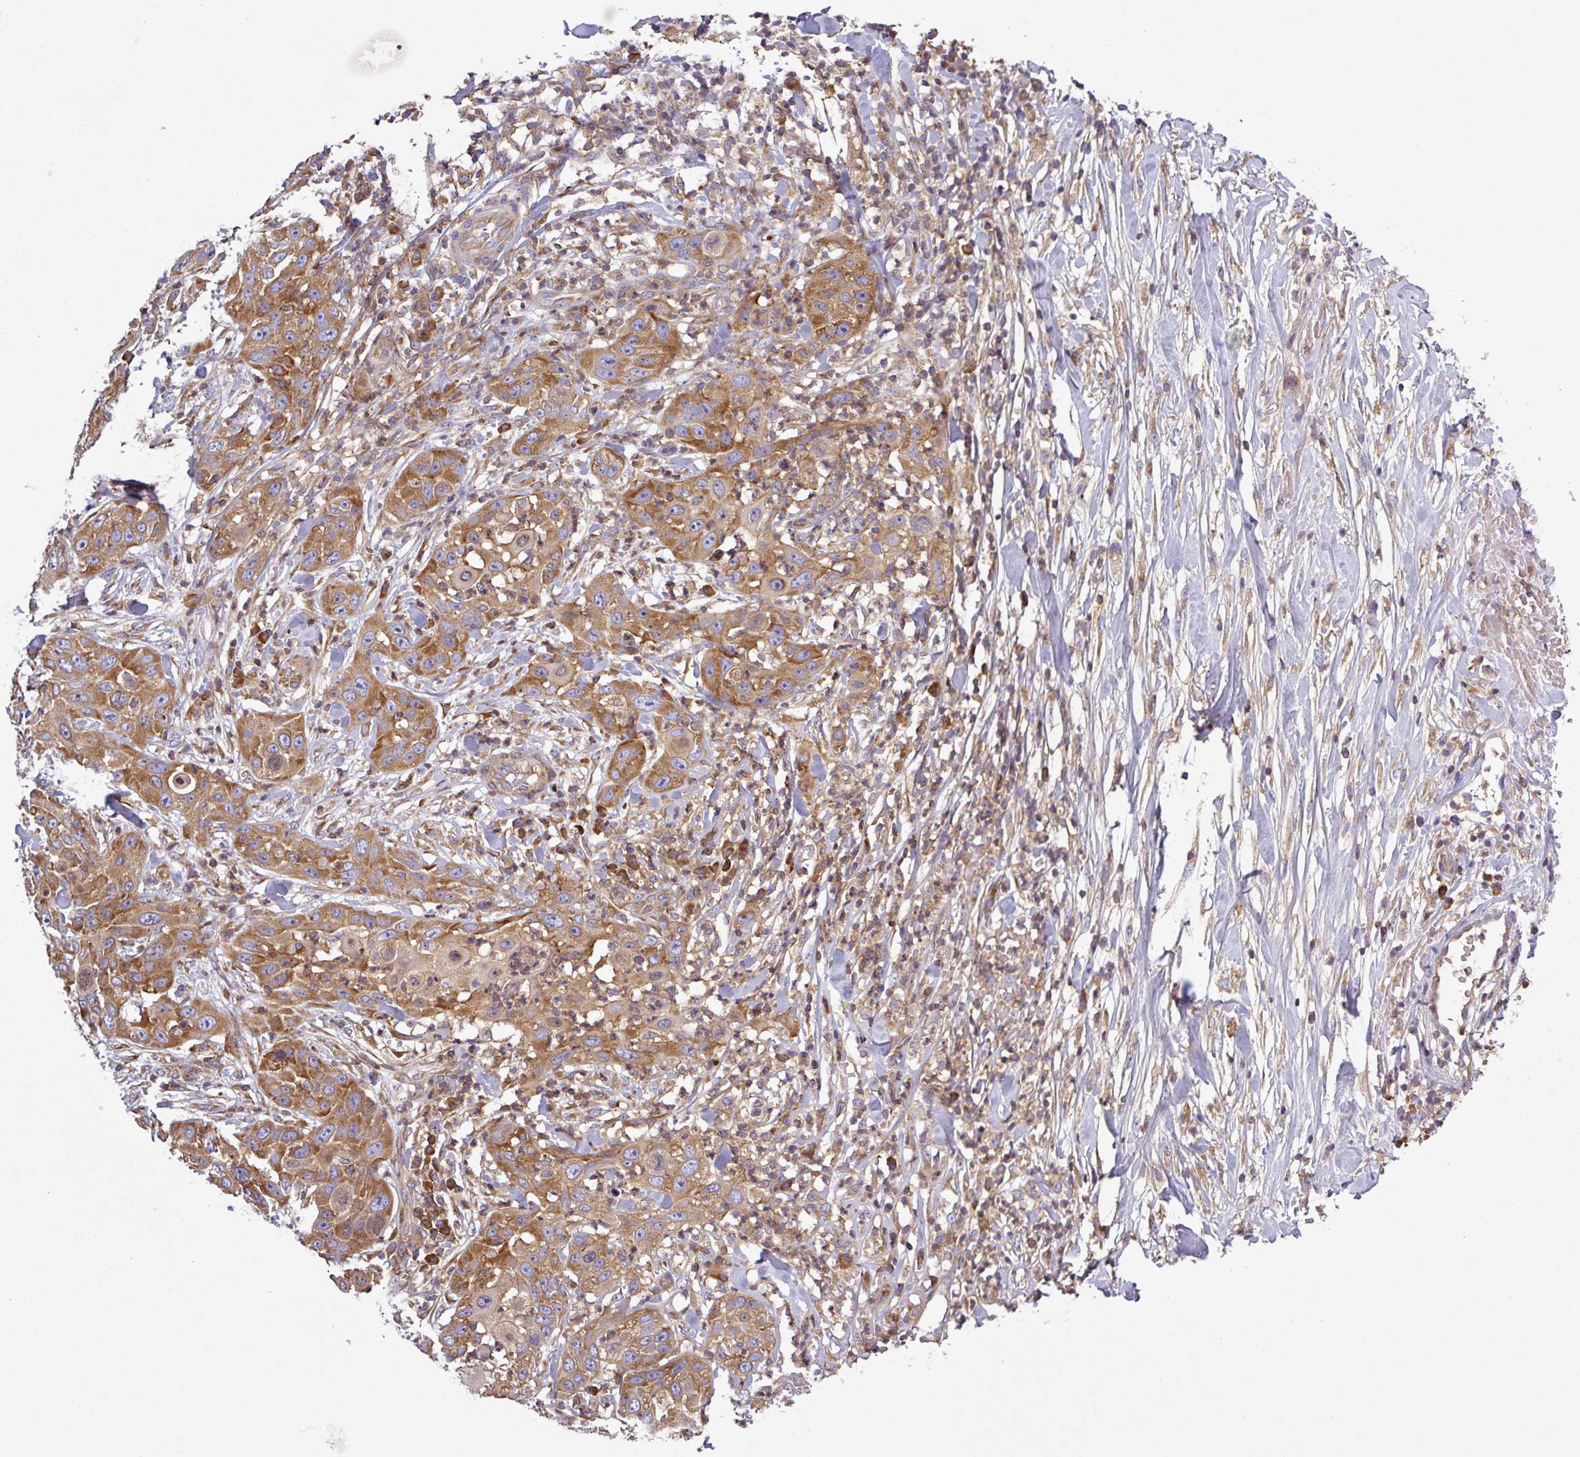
{"staining": {"intensity": "moderate", "quantity": ">75%", "location": "cytoplasmic/membranous"}, "tissue": "skin cancer", "cell_type": "Tumor cells", "image_type": "cancer", "snomed": [{"axis": "morphology", "description": "Squamous cell carcinoma, NOS"}, {"axis": "topography", "description": "Skin"}], "caption": "Immunohistochemical staining of skin cancer (squamous cell carcinoma) shows medium levels of moderate cytoplasmic/membranous positivity in about >75% of tumor cells. (DAB IHC, brown staining for protein, blue staining for nuclei).", "gene": "LRRC74B", "patient": {"sex": "female", "age": 44}}